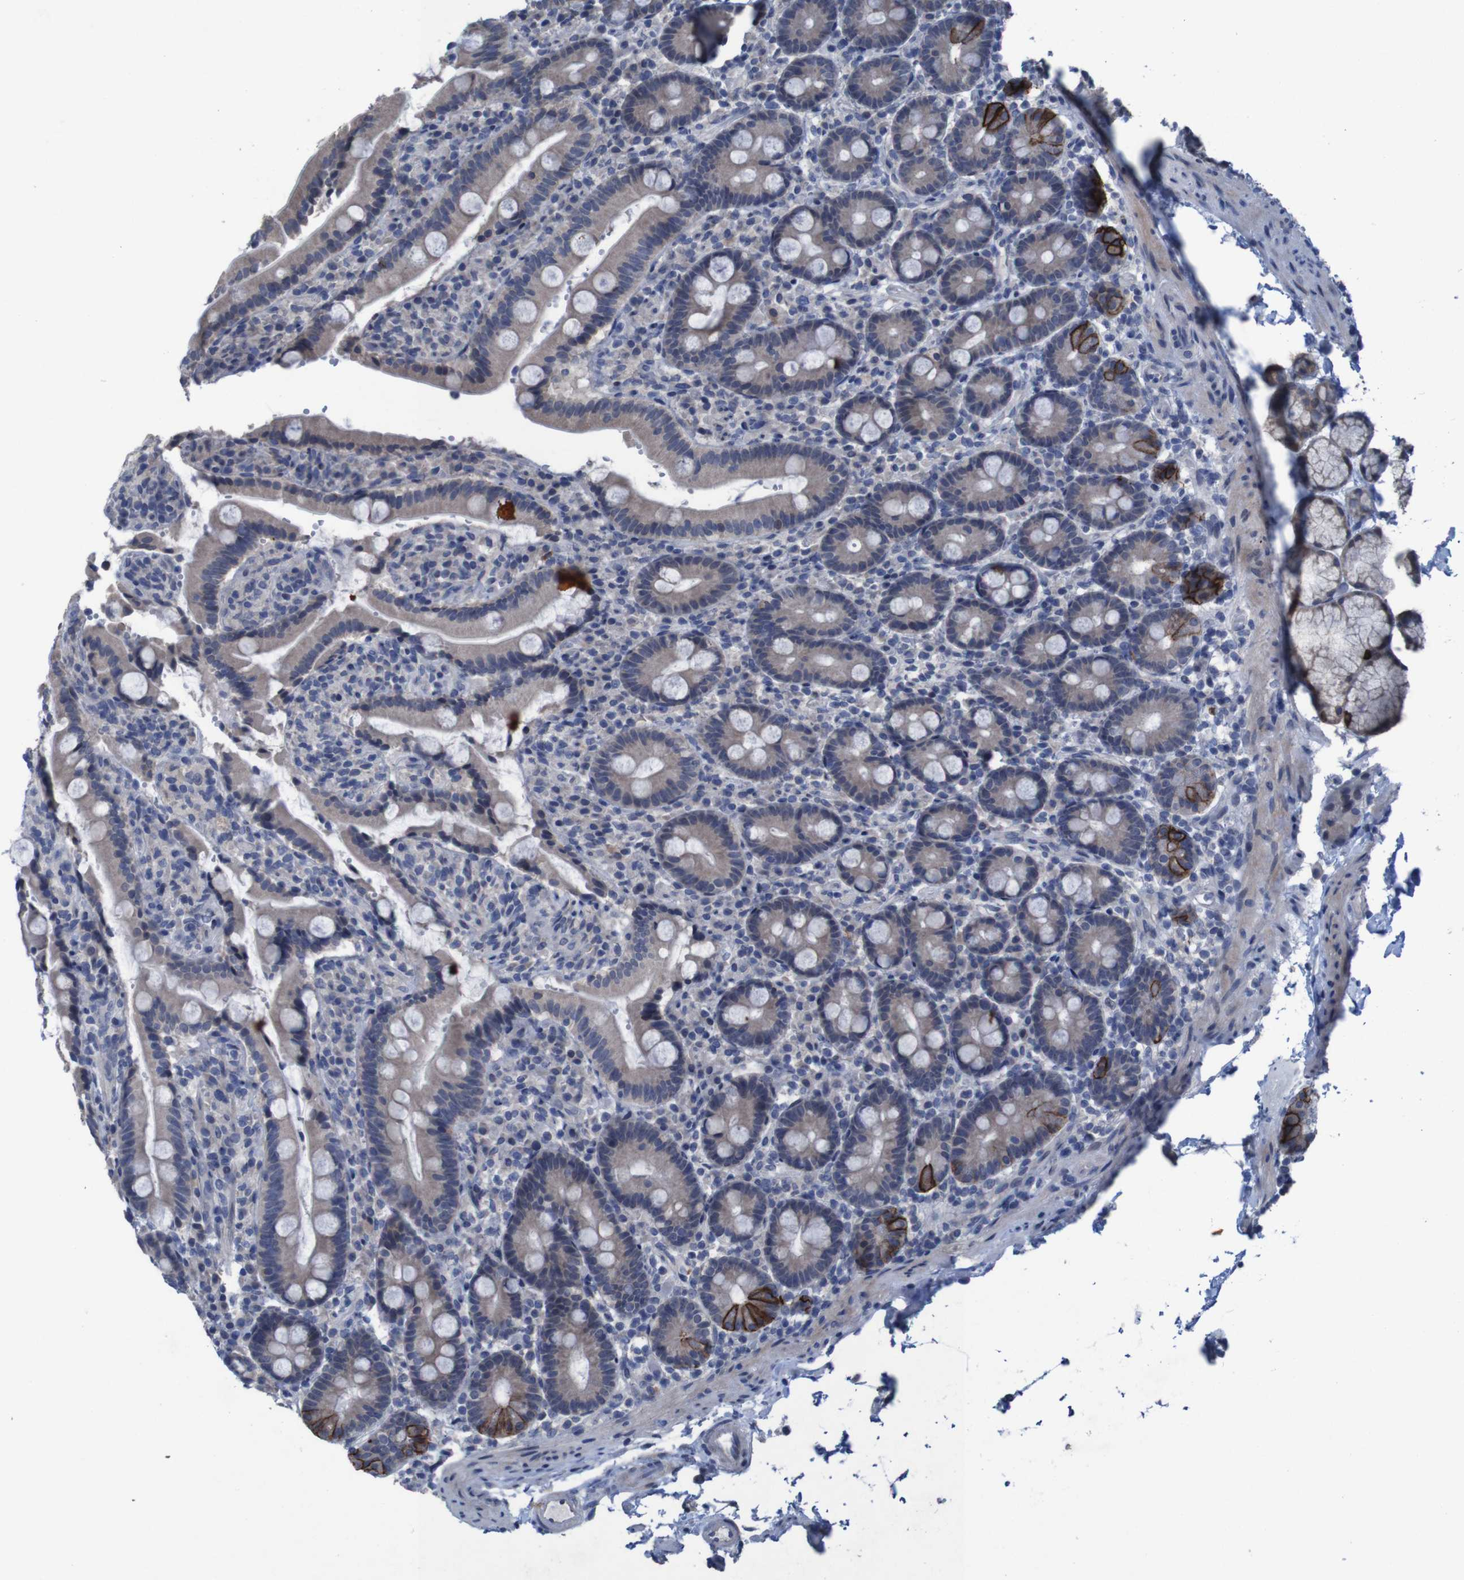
{"staining": {"intensity": "moderate", "quantity": "<25%", "location": "cytoplasmic/membranous"}, "tissue": "duodenum", "cell_type": "Glandular cells", "image_type": "normal", "snomed": [{"axis": "morphology", "description": "Normal tissue, NOS"}, {"axis": "topography", "description": "Small intestine, NOS"}], "caption": "Protein staining demonstrates moderate cytoplasmic/membranous positivity in approximately <25% of glandular cells in benign duodenum. (brown staining indicates protein expression, while blue staining denotes nuclei).", "gene": "CLDN18", "patient": {"sex": "female", "age": 71}}